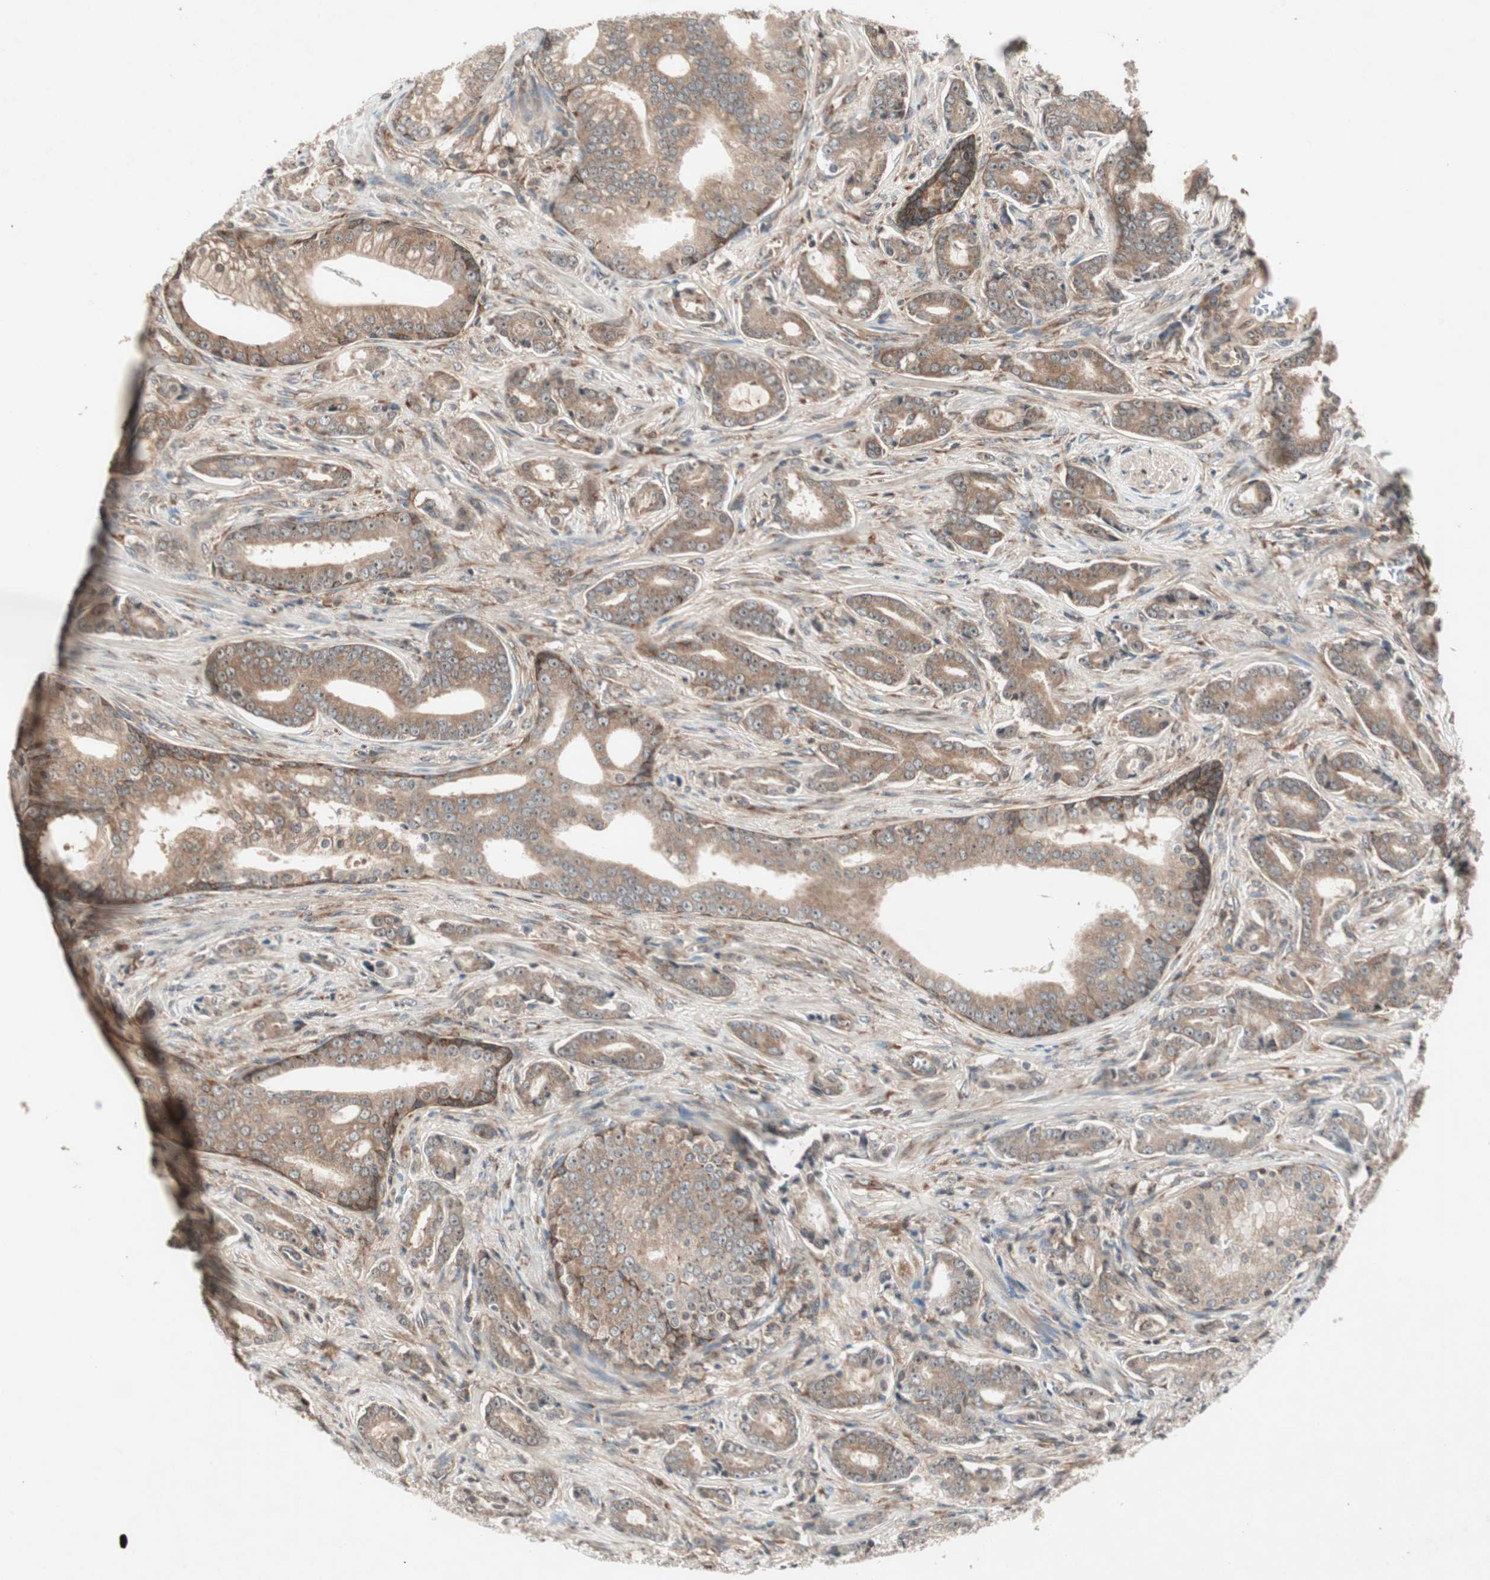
{"staining": {"intensity": "weak", "quantity": "25%-75%", "location": "cytoplasmic/membranous"}, "tissue": "prostate cancer", "cell_type": "Tumor cells", "image_type": "cancer", "snomed": [{"axis": "morphology", "description": "Adenocarcinoma, Low grade"}, {"axis": "topography", "description": "Prostate"}], "caption": "Prostate cancer (adenocarcinoma (low-grade)) tissue reveals weak cytoplasmic/membranous expression in approximately 25%-75% of tumor cells, visualized by immunohistochemistry. The protein is stained brown, and the nuclei are stained in blue (DAB (3,3'-diaminobenzidine) IHC with brightfield microscopy, high magnification).", "gene": "IRS1", "patient": {"sex": "male", "age": 58}}